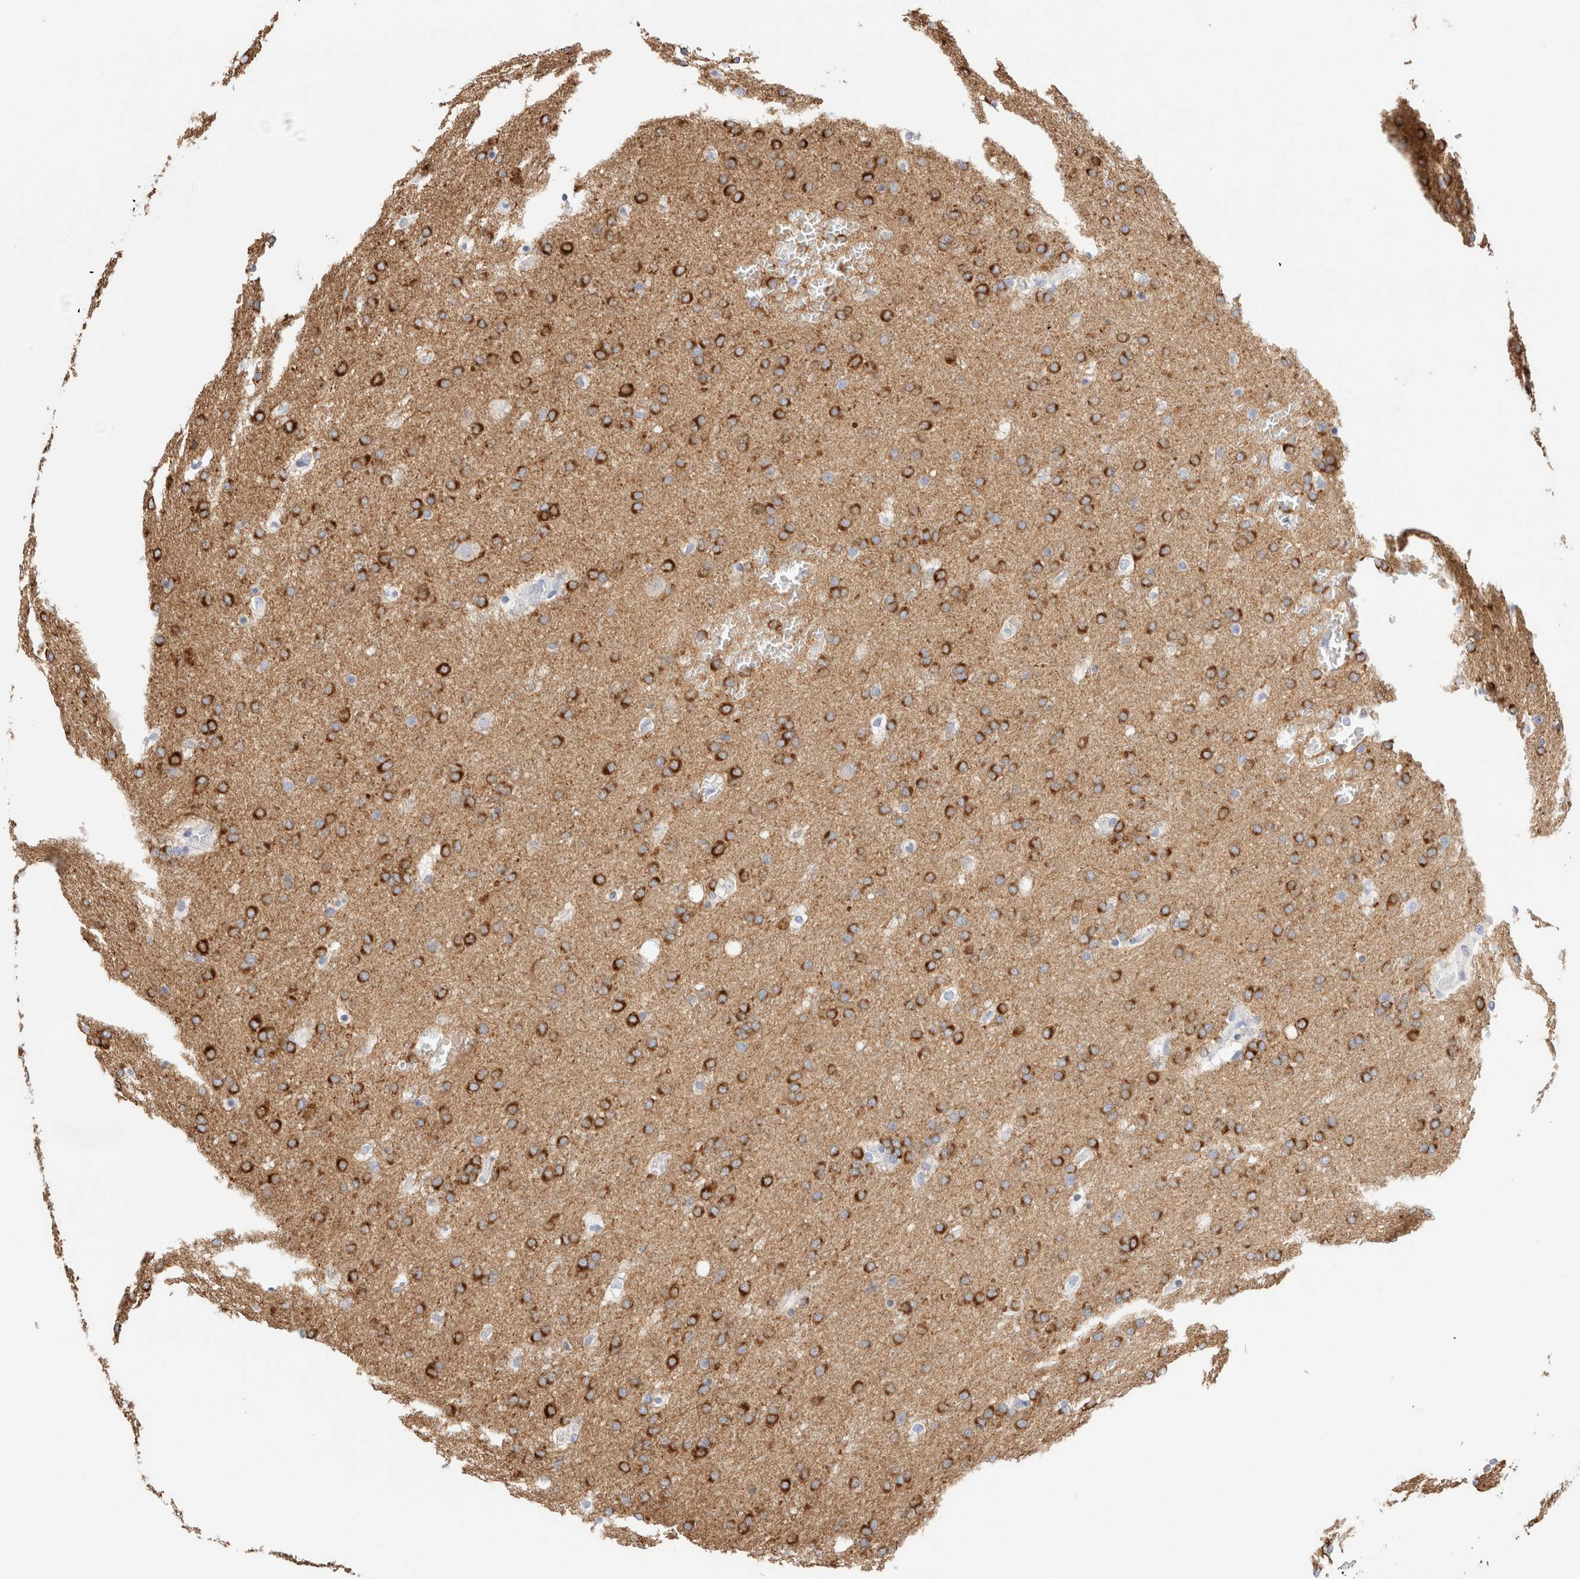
{"staining": {"intensity": "strong", "quantity": ">75%", "location": "cytoplasmic/membranous"}, "tissue": "glioma", "cell_type": "Tumor cells", "image_type": "cancer", "snomed": [{"axis": "morphology", "description": "Glioma, malignant, Low grade"}, {"axis": "topography", "description": "Brain"}], "caption": "Low-grade glioma (malignant) was stained to show a protein in brown. There is high levels of strong cytoplasmic/membranous staining in approximately >75% of tumor cells.", "gene": "RTN4", "patient": {"sex": "female", "age": 37}}